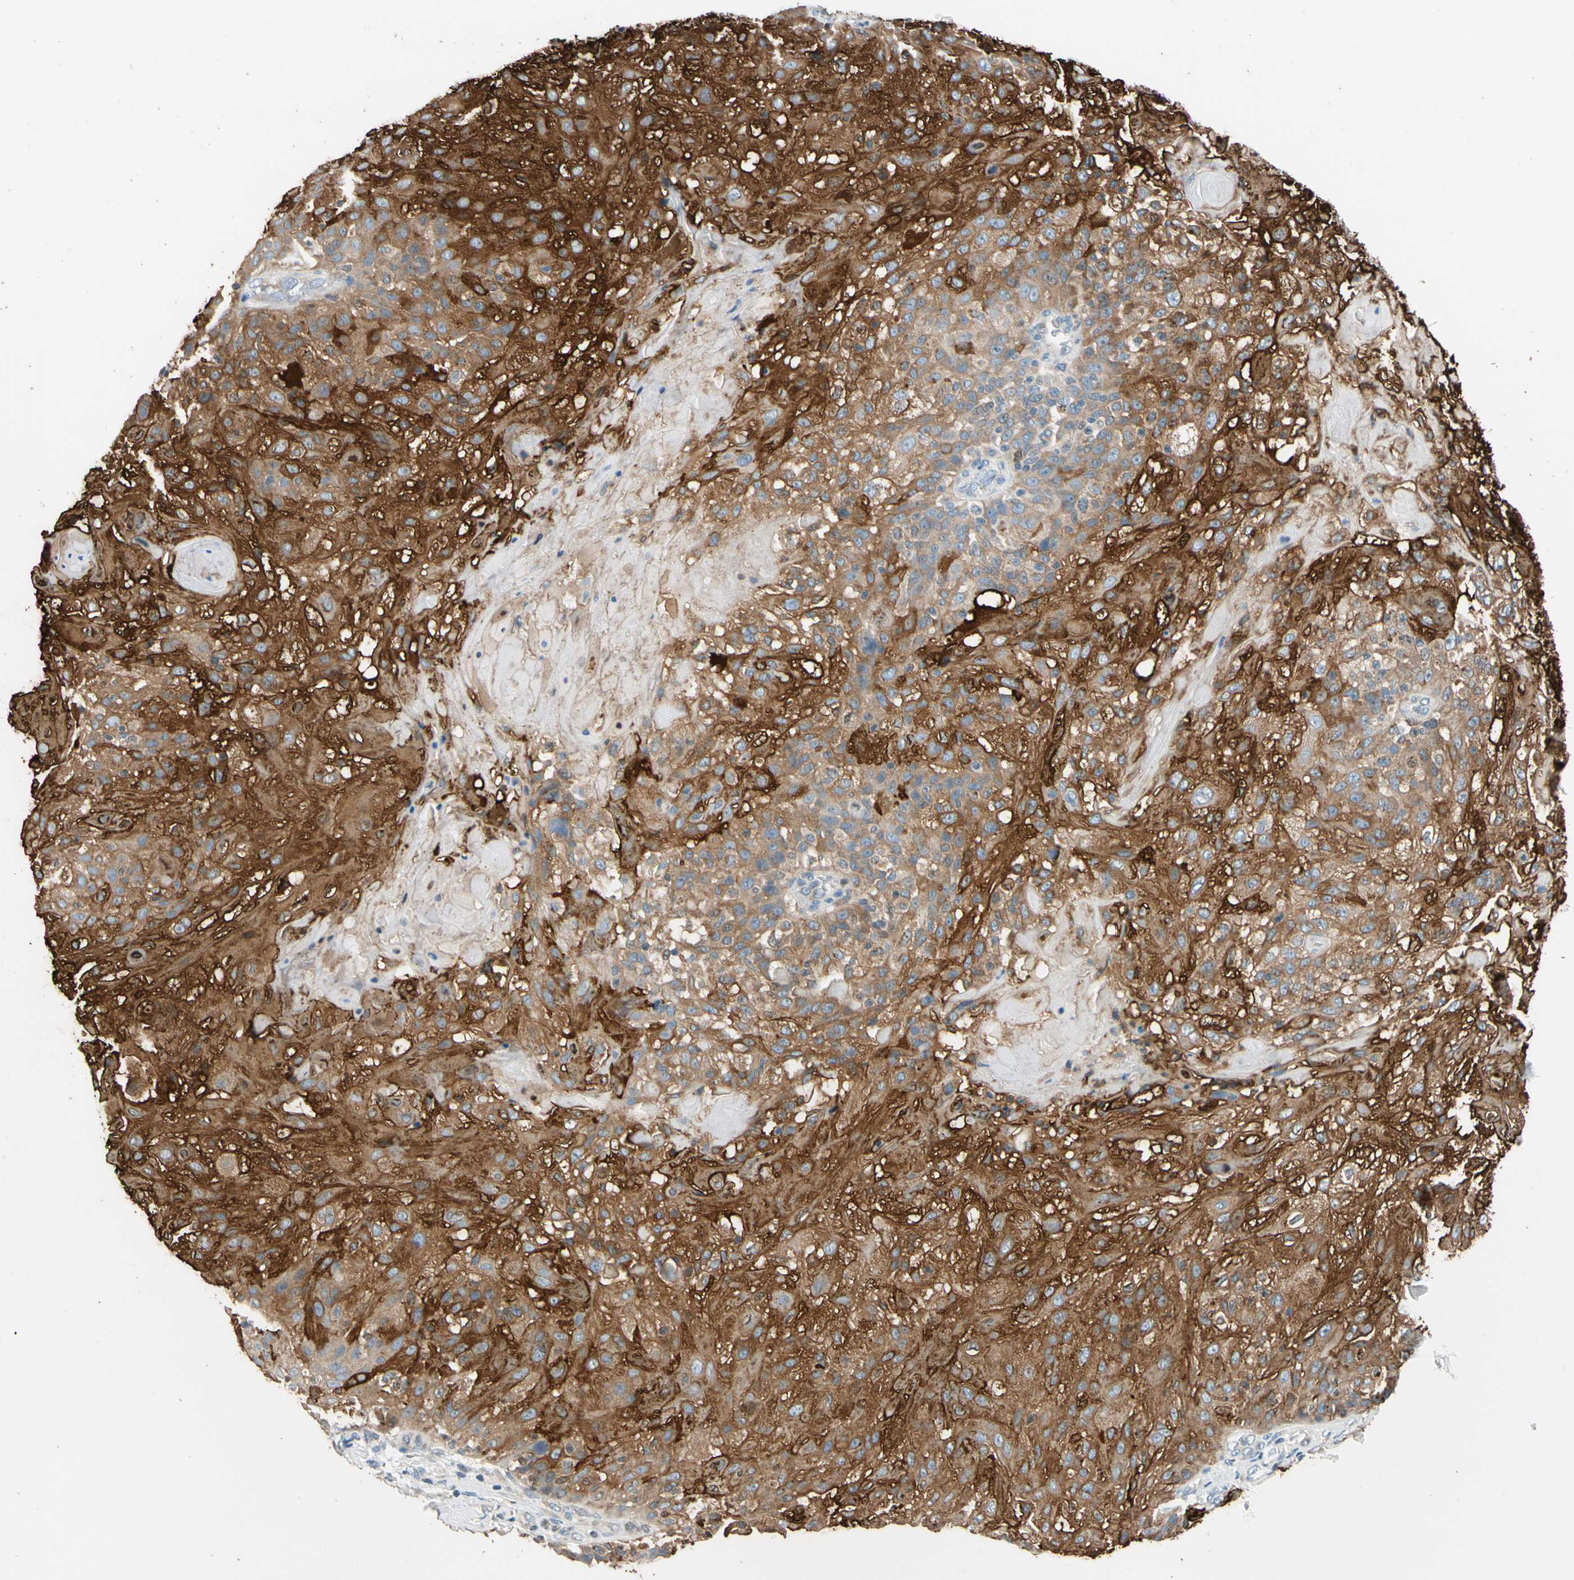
{"staining": {"intensity": "strong", "quantity": ">75%", "location": "cytoplasmic/membranous"}, "tissue": "skin cancer", "cell_type": "Tumor cells", "image_type": "cancer", "snomed": [{"axis": "morphology", "description": "Normal tissue, NOS"}, {"axis": "morphology", "description": "Squamous cell carcinoma, NOS"}, {"axis": "topography", "description": "Skin"}], "caption": "A brown stain highlights strong cytoplasmic/membranous staining of a protein in human skin squamous cell carcinoma tumor cells.", "gene": "STK40", "patient": {"sex": "female", "age": 83}}